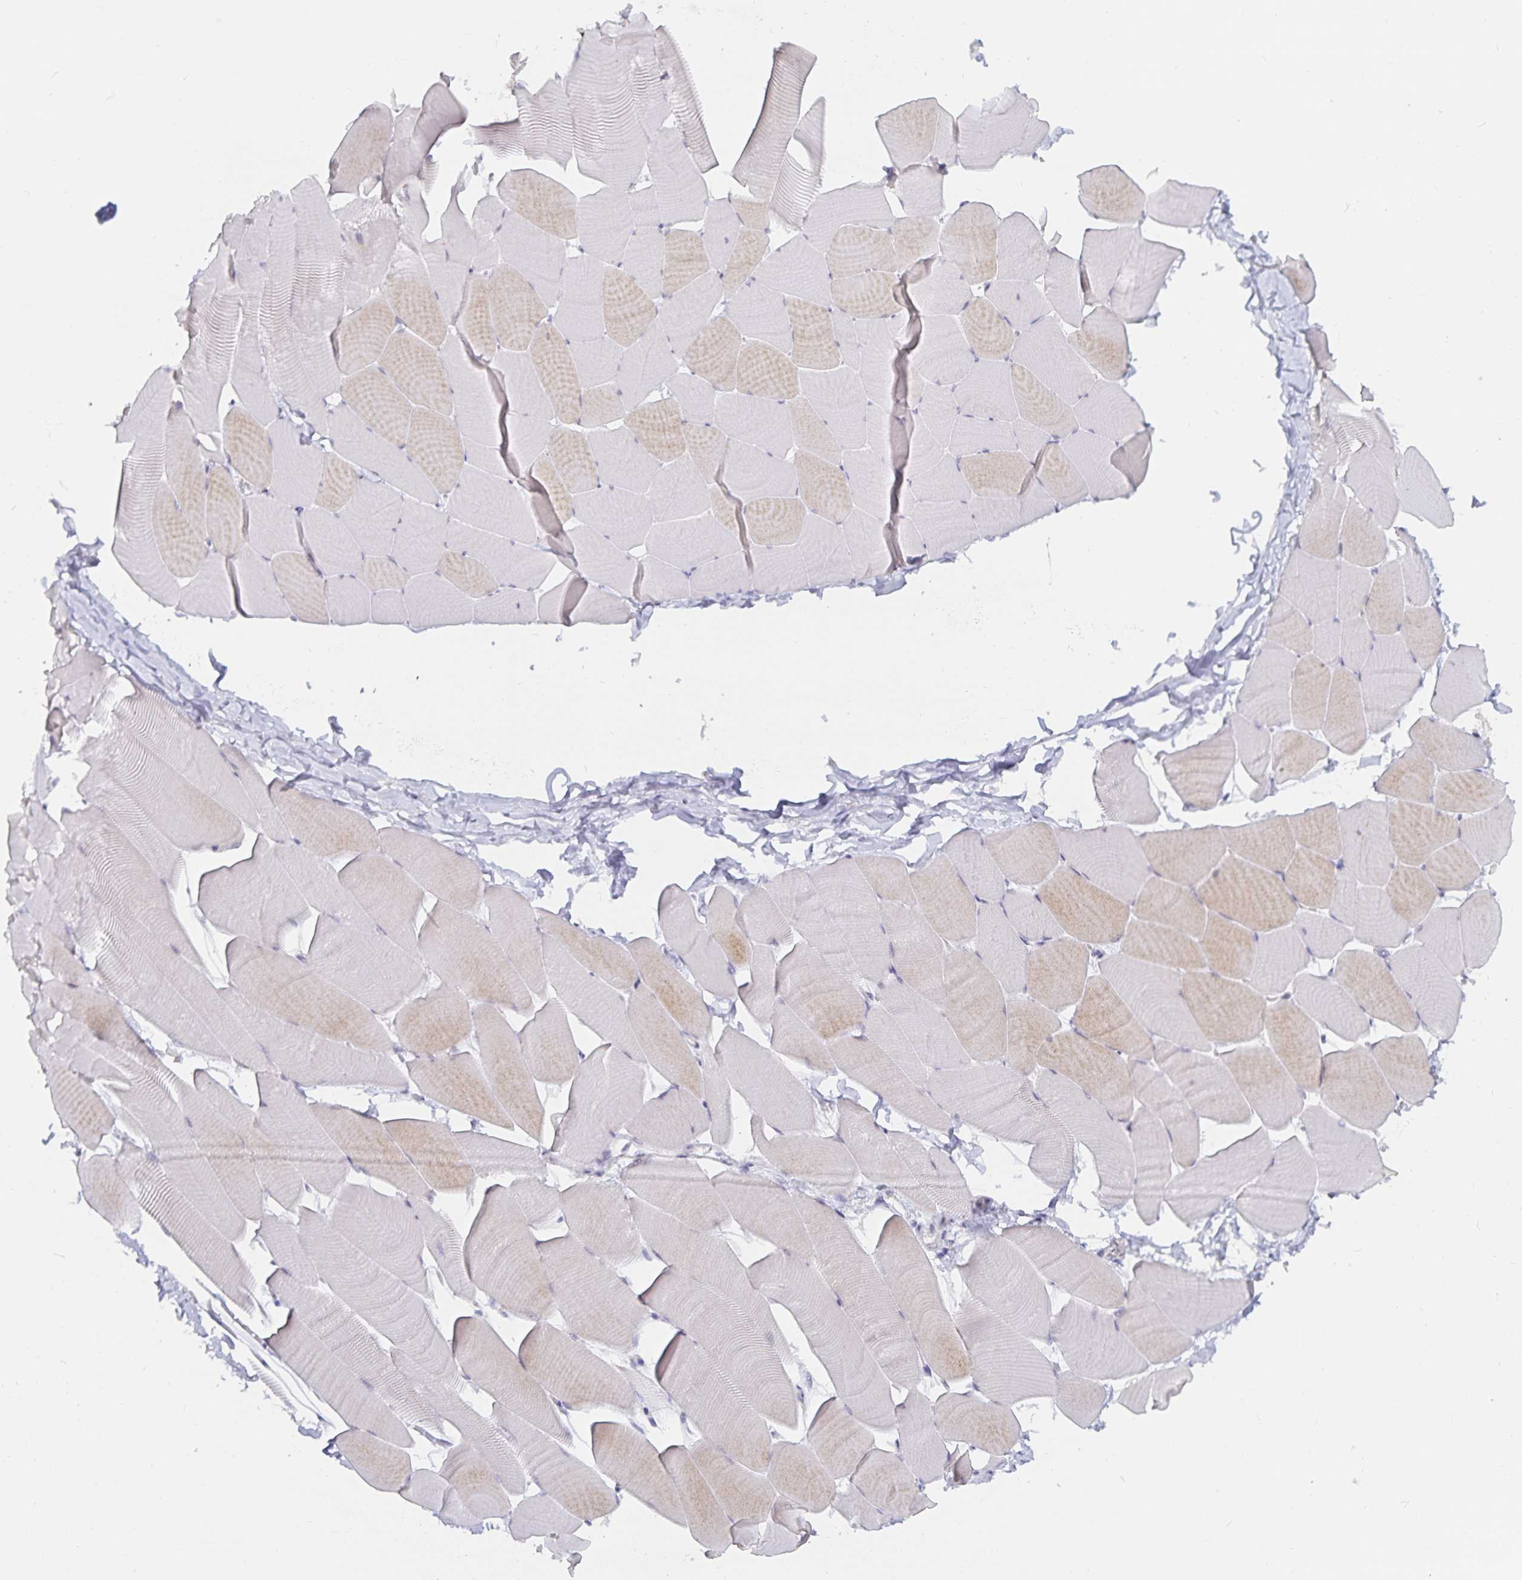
{"staining": {"intensity": "weak", "quantity": "<25%", "location": "cytoplasmic/membranous"}, "tissue": "skeletal muscle", "cell_type": "Myocytes", "image_type": "normal", "snomed": [{"axis": "morphology", "description": "Normal tissue, NOS"}, {"axis": "topography", "description": "Skeletal muscle"}], "caption": "DAB immunohistochemical staining of benign human skeletal muscle exhibits no significant expression in myocytes.", "gene": "S100G", "patient": {"sex": "male", "age": 25}}